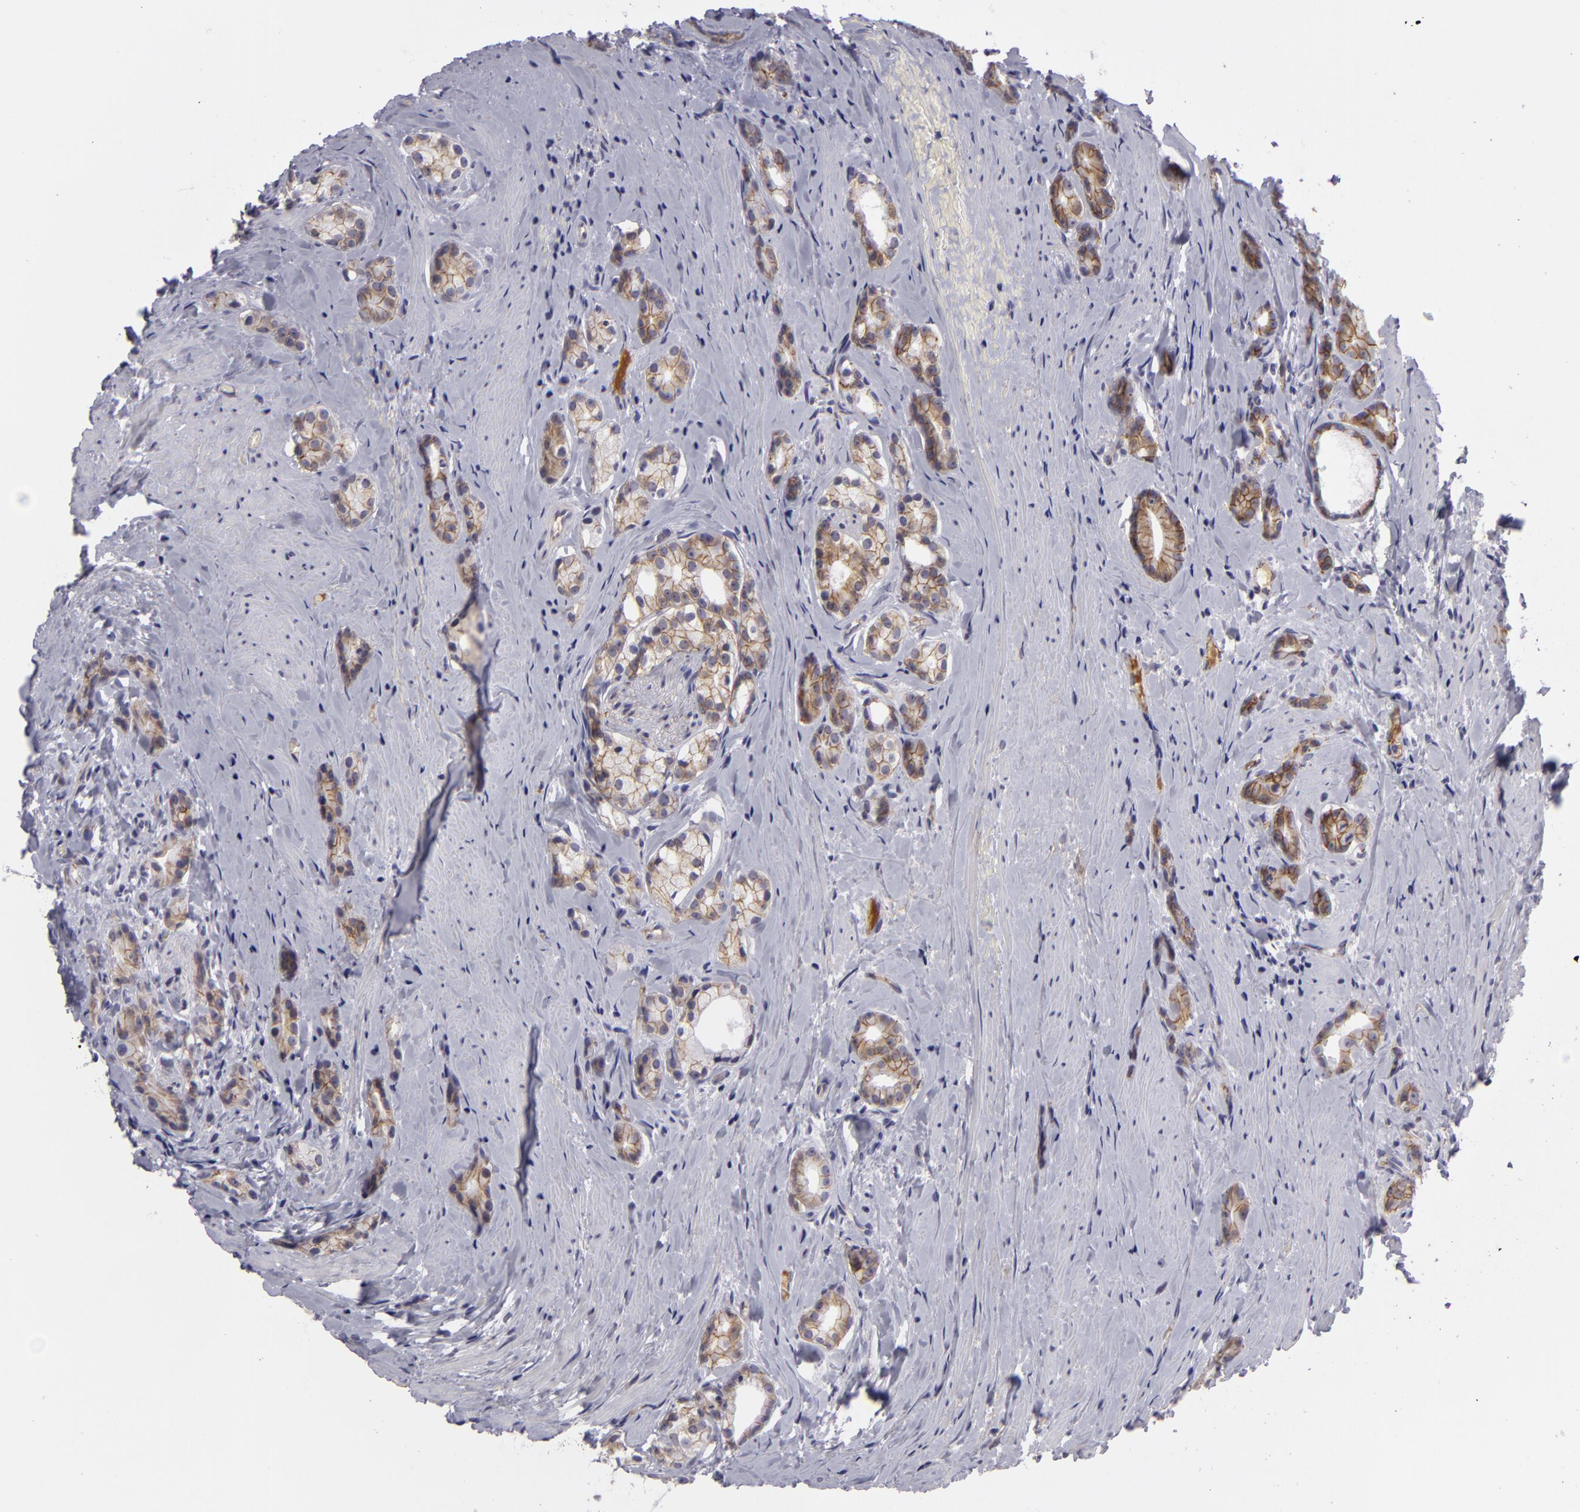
{"staining": {"intensity": "moderate", "quantity": "25%-75%", "location": "cytoplasmic/membranous"}, "tissue": "prostate cancer", "cell_type": "Tumor cells", "image_type": "cancer", "snomed": [{"axis": "morphology", "description": "Adenocarcinoma, Medium grade"}, {"axis": "topography", "description": "Prostate"}], "caption": "Protein staining displays moderate cytoplasmic/membranous positivity in about 25%-75% of tumor cells in adenocarcinoma (medium-grade) (prostate).", "gene": "CTNNB1", "patient": {"sex": "male", "age": 59}}